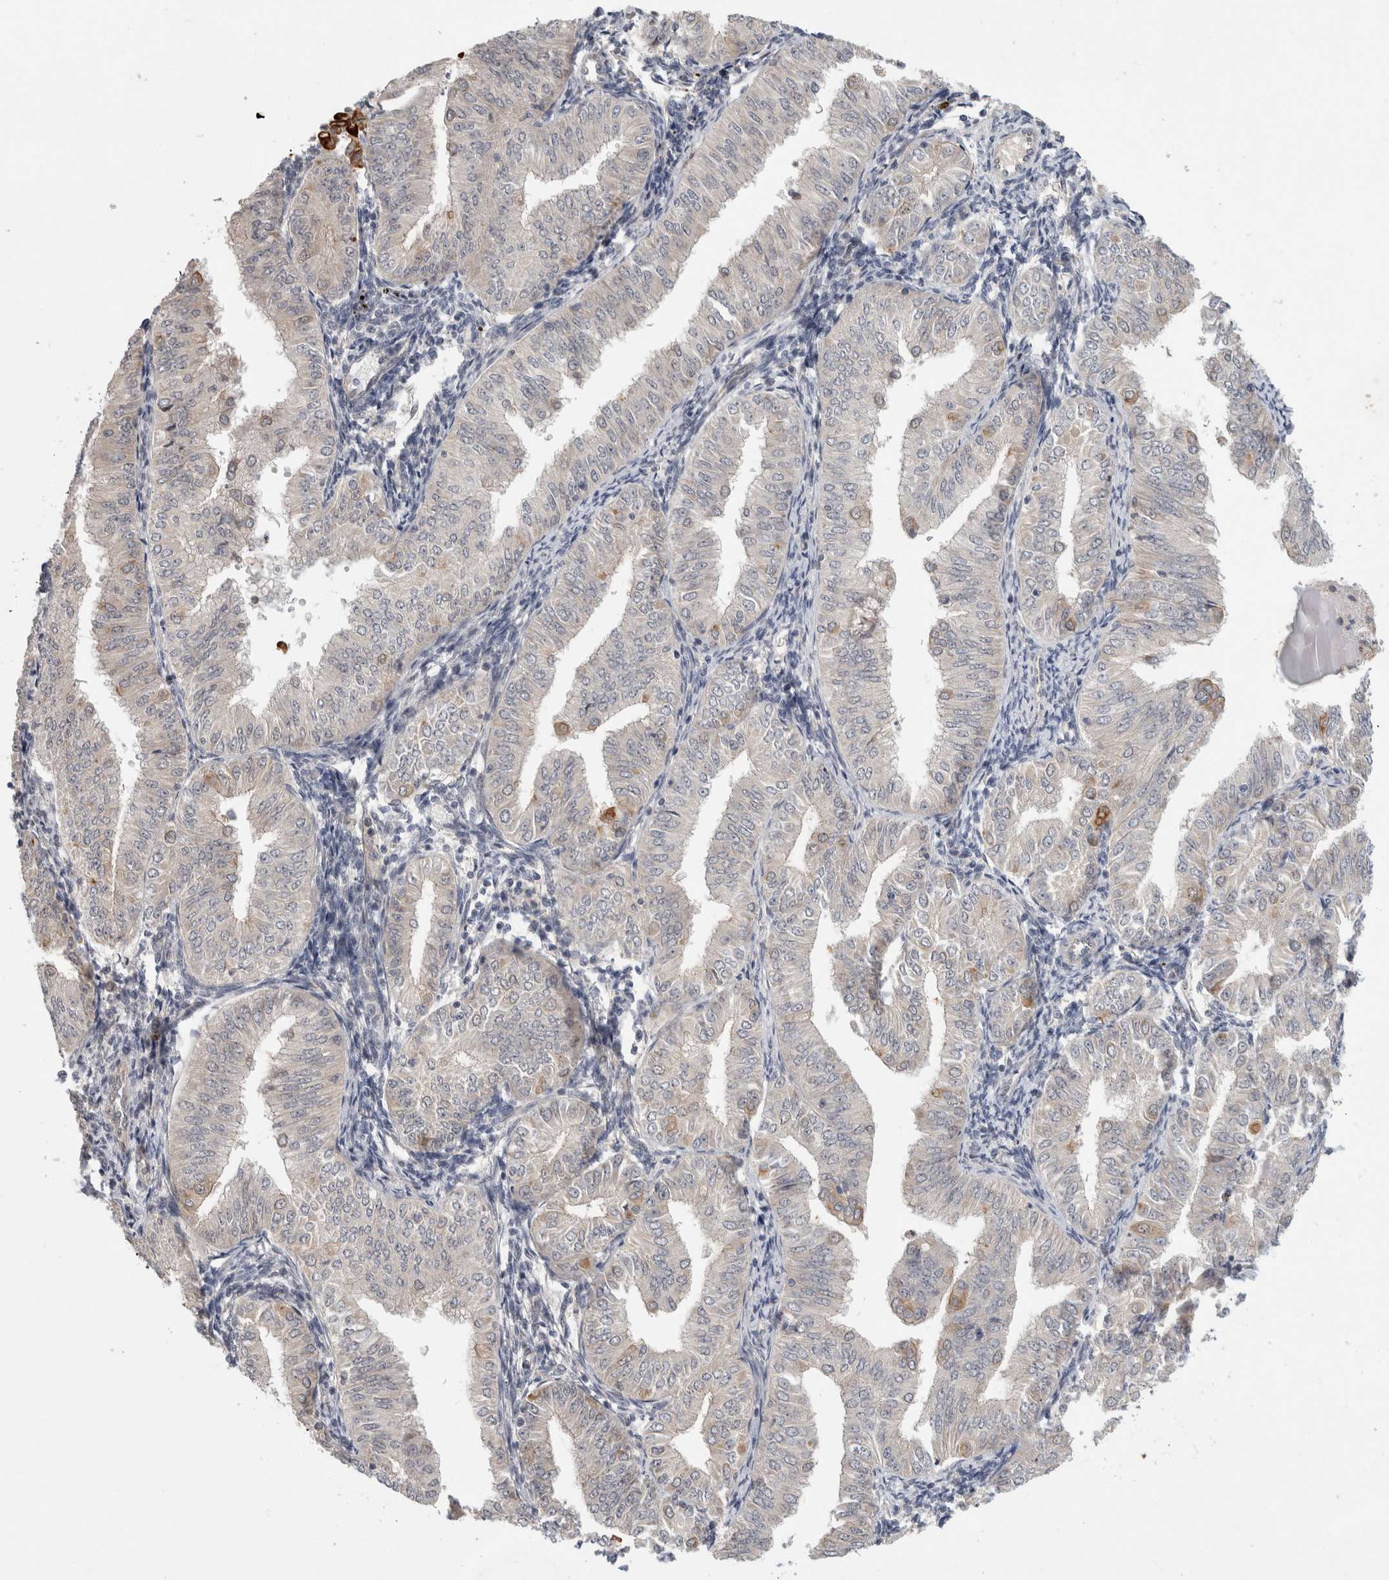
{"staining": {"intensity": "moderate", "quantity": "<25%", "location": "cytoplasmic/membranous"}, "tissue": "endometrial cancer", "cell_type": "Tumor cells", "image_type": "cancer", "snomed": [{"axis": "morphology", "description": "Normal tissue, NOS"}, {"axis": "morphology", "description": "Adenocarcinoma, NOS"}, {"axis": "topography", "description": "Endometrium"}], "caption": "This photomicrograph exhibits immunohistochemistry staining of adenocarcinoma (endometrial), with low moderate cytoplasmic/membranous staining in approximately <25% of tumor cells.", "gene": "CRISPLD1", "patient": {"sex": "female", "age": 53}}